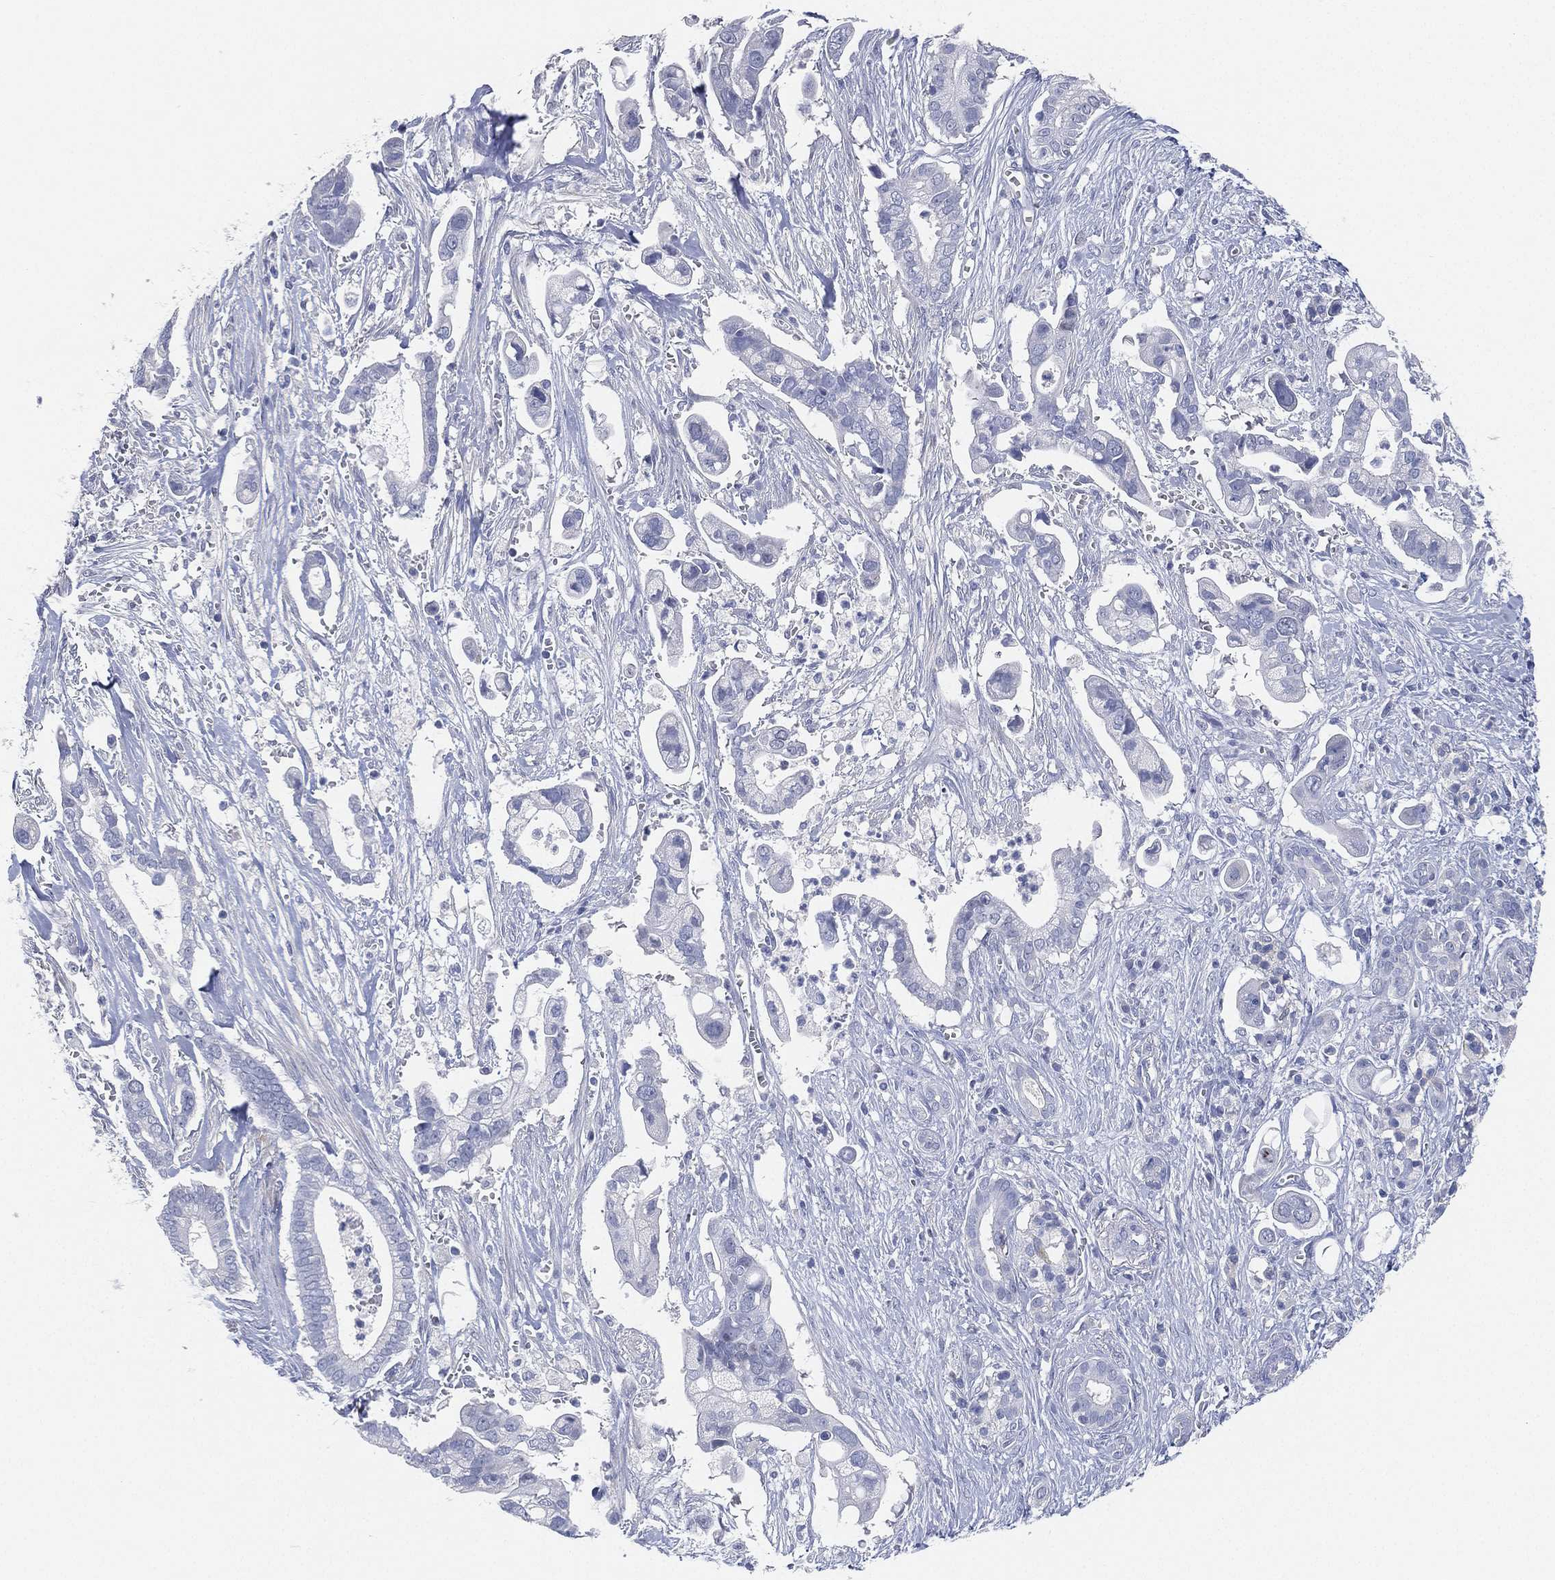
{"staining": {"intensity": "negative", "quantity": "none", "location": "none"}, "tissue": "pancreatic cancer", "cell_type": "Tumor cells", "image_type": "cancer", "snomed": [{"axis": "morphology", "description": "Adenocarcinoma, NOS"}, {"axis": "topography", "description": "Pancreas"}], "caption": "High power microscopy micrograph of an immunohistochemistry (IHC) image of pancreatic cancer (adenocarcinoma), revealing no significant positivity in tumor cells.", "gene": "FAM187B", "patient": {"sex": "male", "age": 61}}